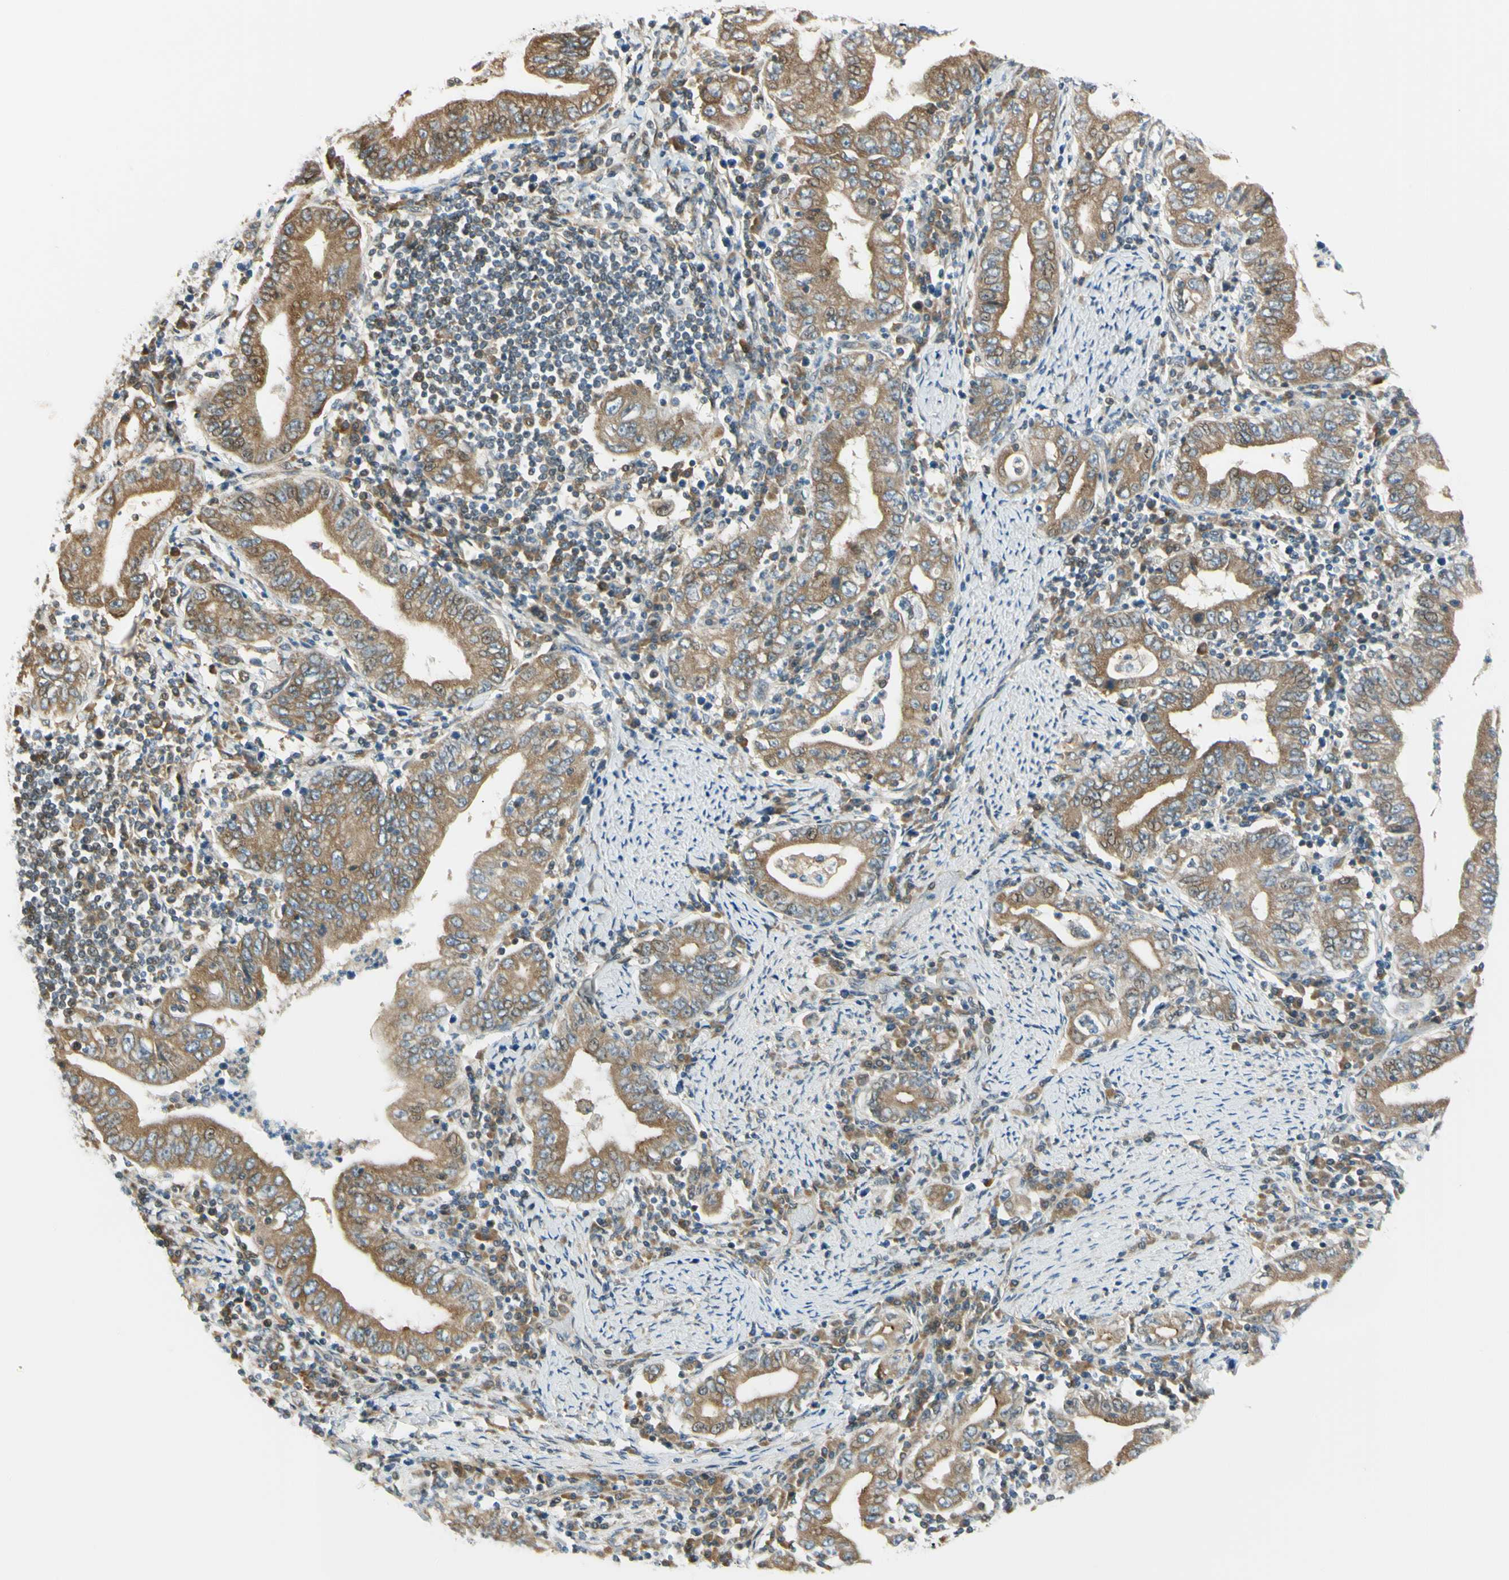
{"staining": {"intensity": "moderate", "quantity": ">75%", "location": "cytoplasmic/membranous,nuclear"}, "tissue": "stomach cancer", "cell_type": "Tumor cells", "image_type": "cancer", "snomed": [{"axis": "morphology", "description": "Normal tissue, NOS"}, {"axis": "morphology", "description": "Adenocarcinoma, NOS"}, {"axis": "topography", "description": "Esophagus"}, {"axis": "topography", "description": "Stomach, upper"}, {"axis": "topography", "description": "Peripheral nerve tissue"}], "caption": "Brown immunohistochemical staining in human stomach cancer (adenocarcinoma) exhibits moderate cytoplasmic/membranous and nuclear staining in approximately >75% of tumor cells. Nuclei are stained in blue.", "gene": "NPDC1", "patient": {"sex": "male", "age": 62}}